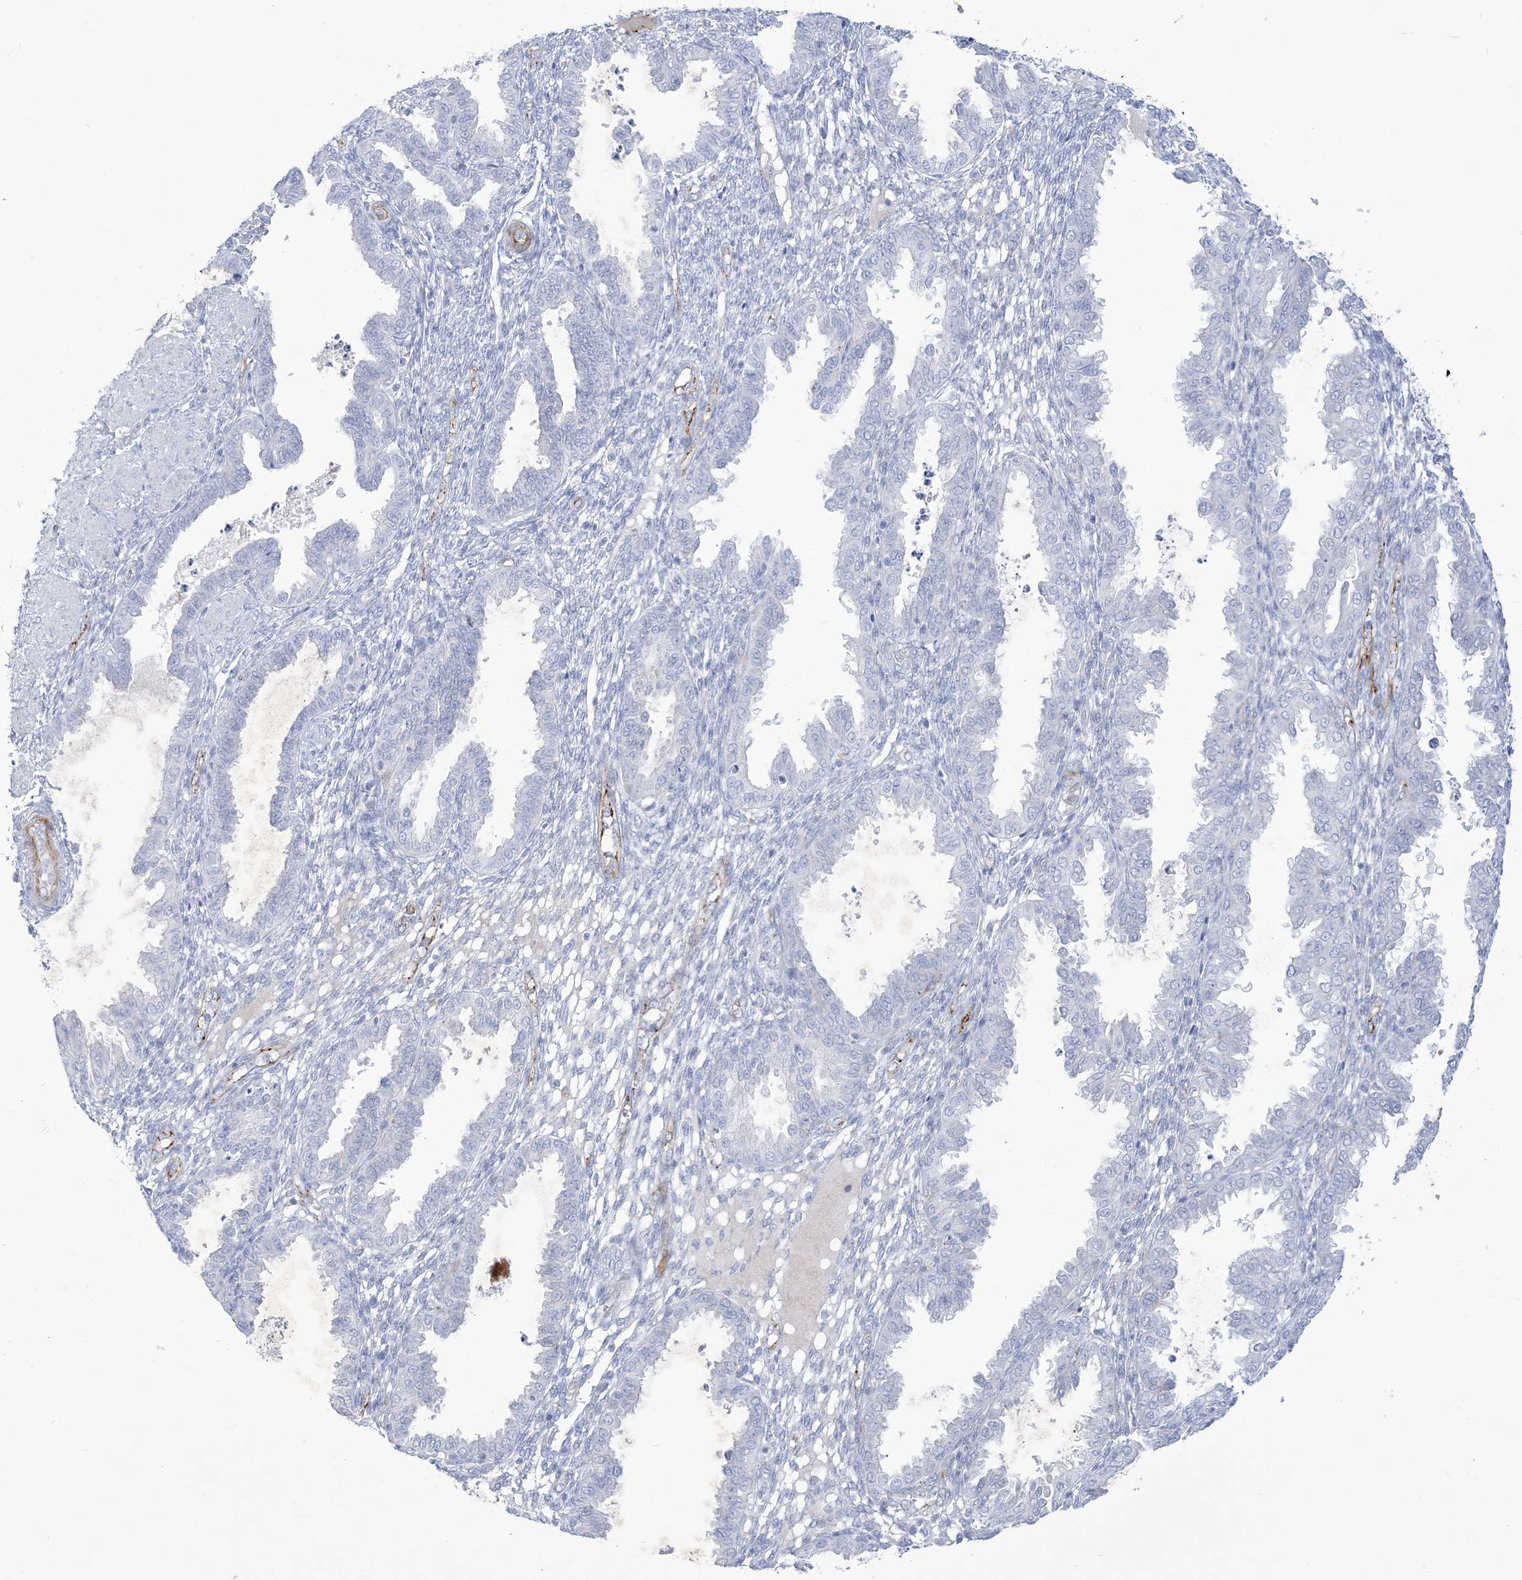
{"staining": {"intensity": "negative", "quantity": "none", "location": "none"}, "tissue": "endometrium", "cell_type": "Cells in endometrial stroma", "image_type": "normal", "snomed": [{"axis": "morphology", "description": "Normal tissue, NOS"}, {"axis": "topography", "description": "Endometrium"}], "caption": "IHC histopathology image of benign endometrium: human endometrium stained with DAB shows no significant protein positivity in cells in endometrial stroma.", "gene": "B3GNT7", "patient": {"sex": "female", "age": 33}}